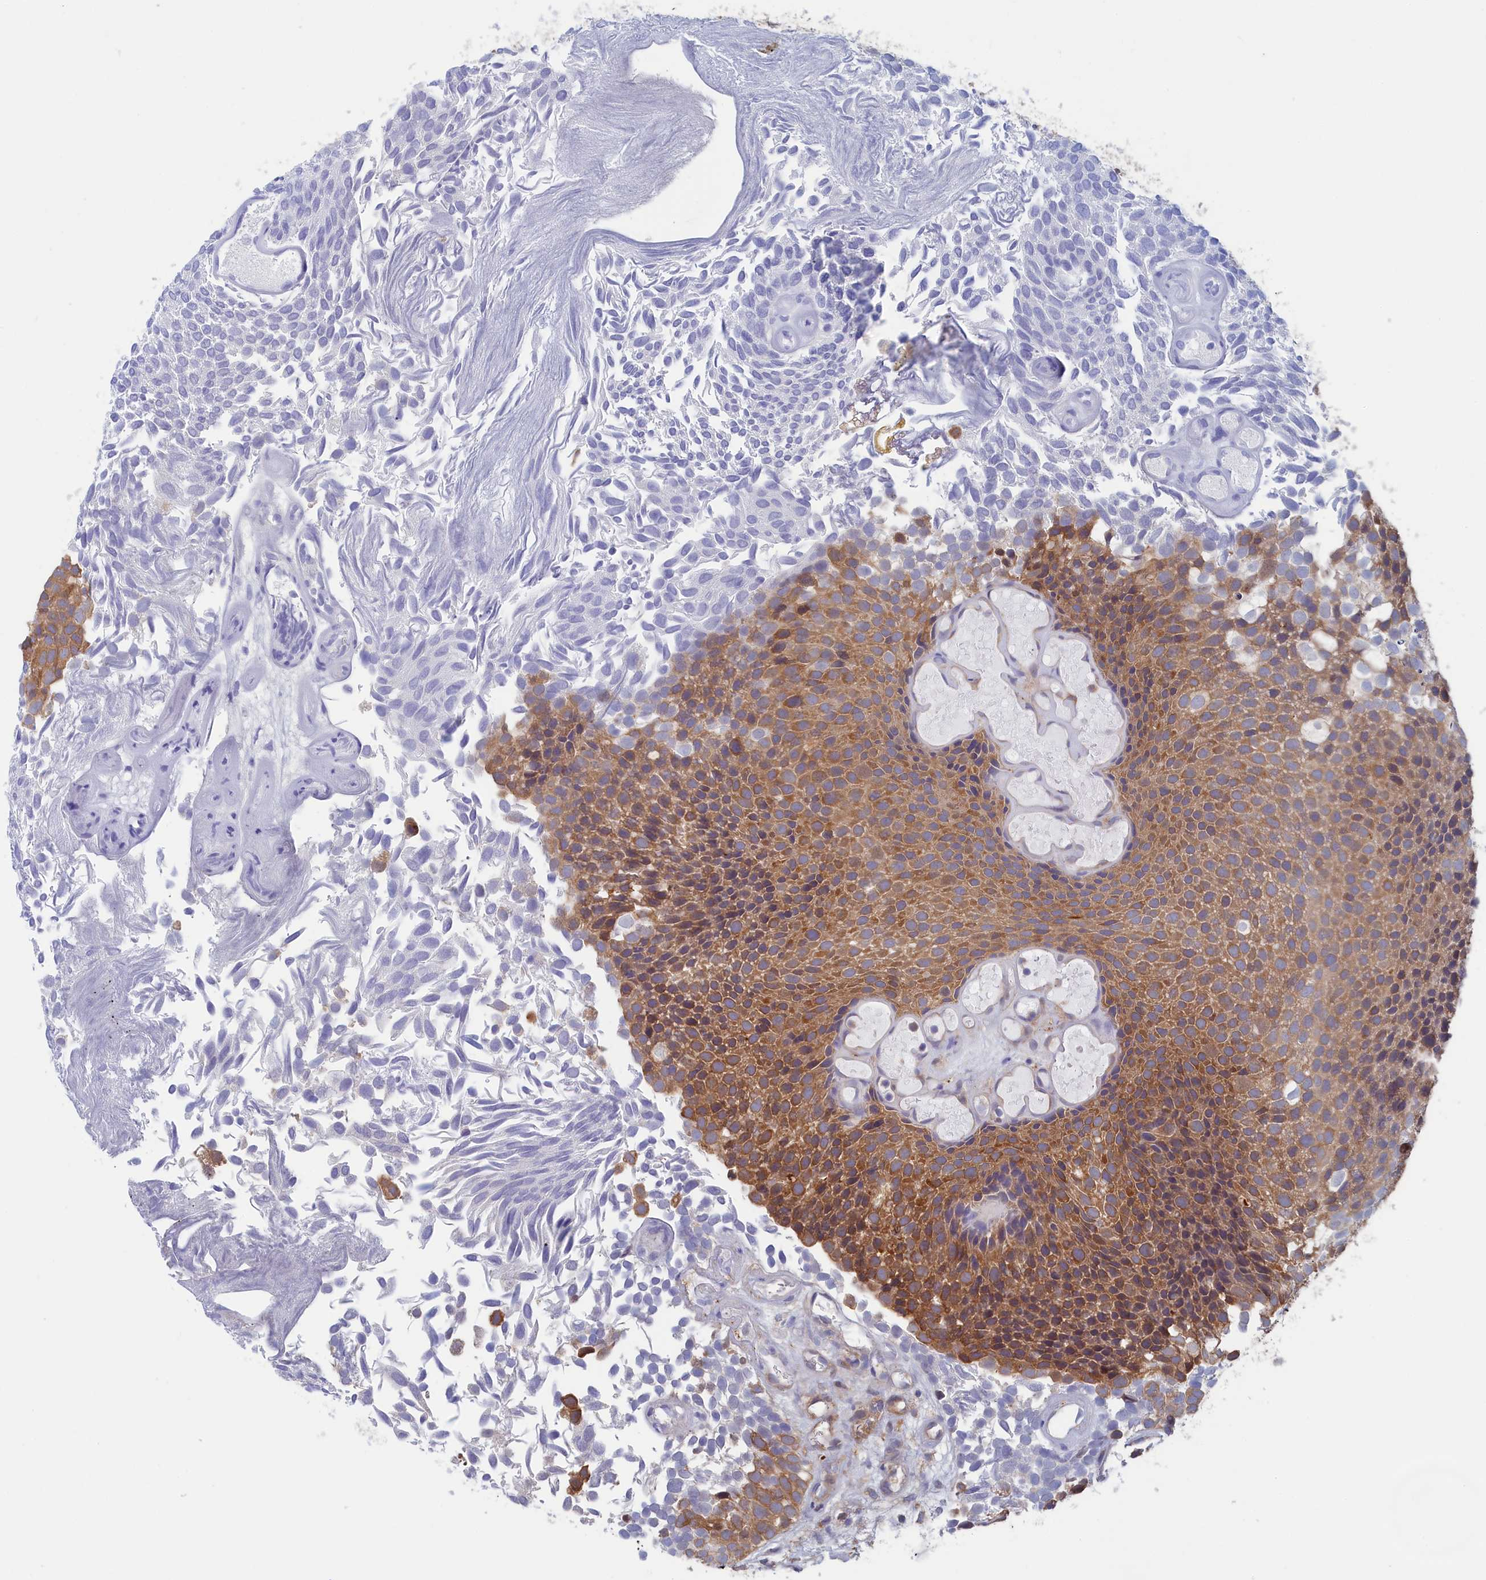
{"staining": {"intensity": "moderate", "quantity": ">75%", "location": "cytoplasmic/membranous"}, "tissue": "urothelial cancer", "cell_type": "Tumor cells", "image_type": "cancer", "snomed": [{"axis": "morphology", "description": "Urothelial carcinoma, Low grade"}, {"axis": "topography", "description": "Urinary bladder"}], "caption": "A brown stain labels moderate cytoplasmic/membranous positivity of a protein in low-grade urothelial carcinoma tumor cells.", "gene": "SYNDIG1L", "patient": {"sex": "male", "age": 89}}